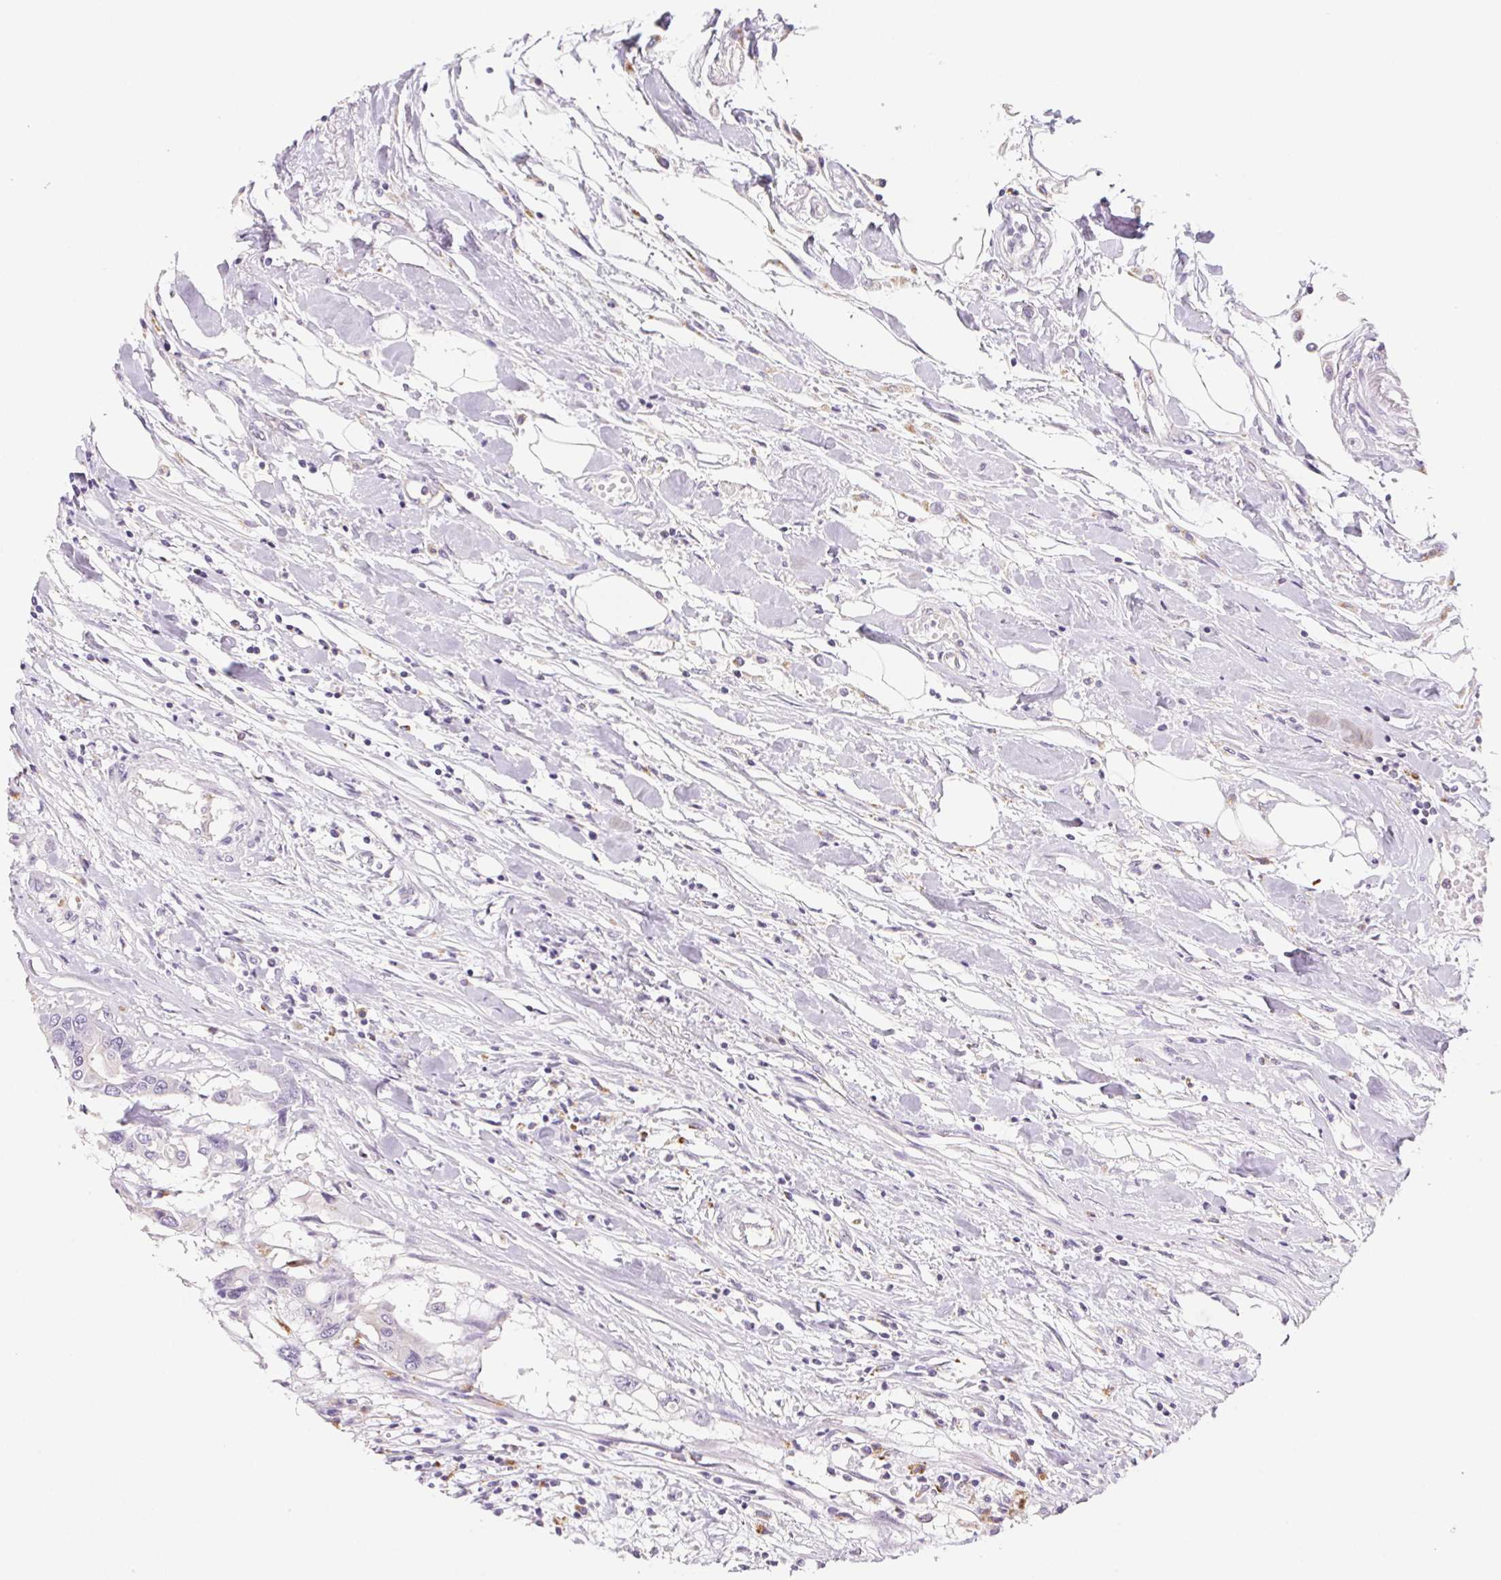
{"staining": {"intensity": "negative", "quantity": "none", "location": "none"}, "tissue": "colorectal cancer", "cell_type": "Tumor cells", "image_type": "cancer", "snomed": [{"axis": "morphology", "description": "Adenocarcinoma, NOS"}, {"axis": "topography", "description": "Colon"}], "caption": "DAB immunohistochemical staining of human colorectal adenocarcinoma demonstrates no significant expression in tumor cells.", "gene": "LIPA", "patient": {"sex": "male", "age": 77}}